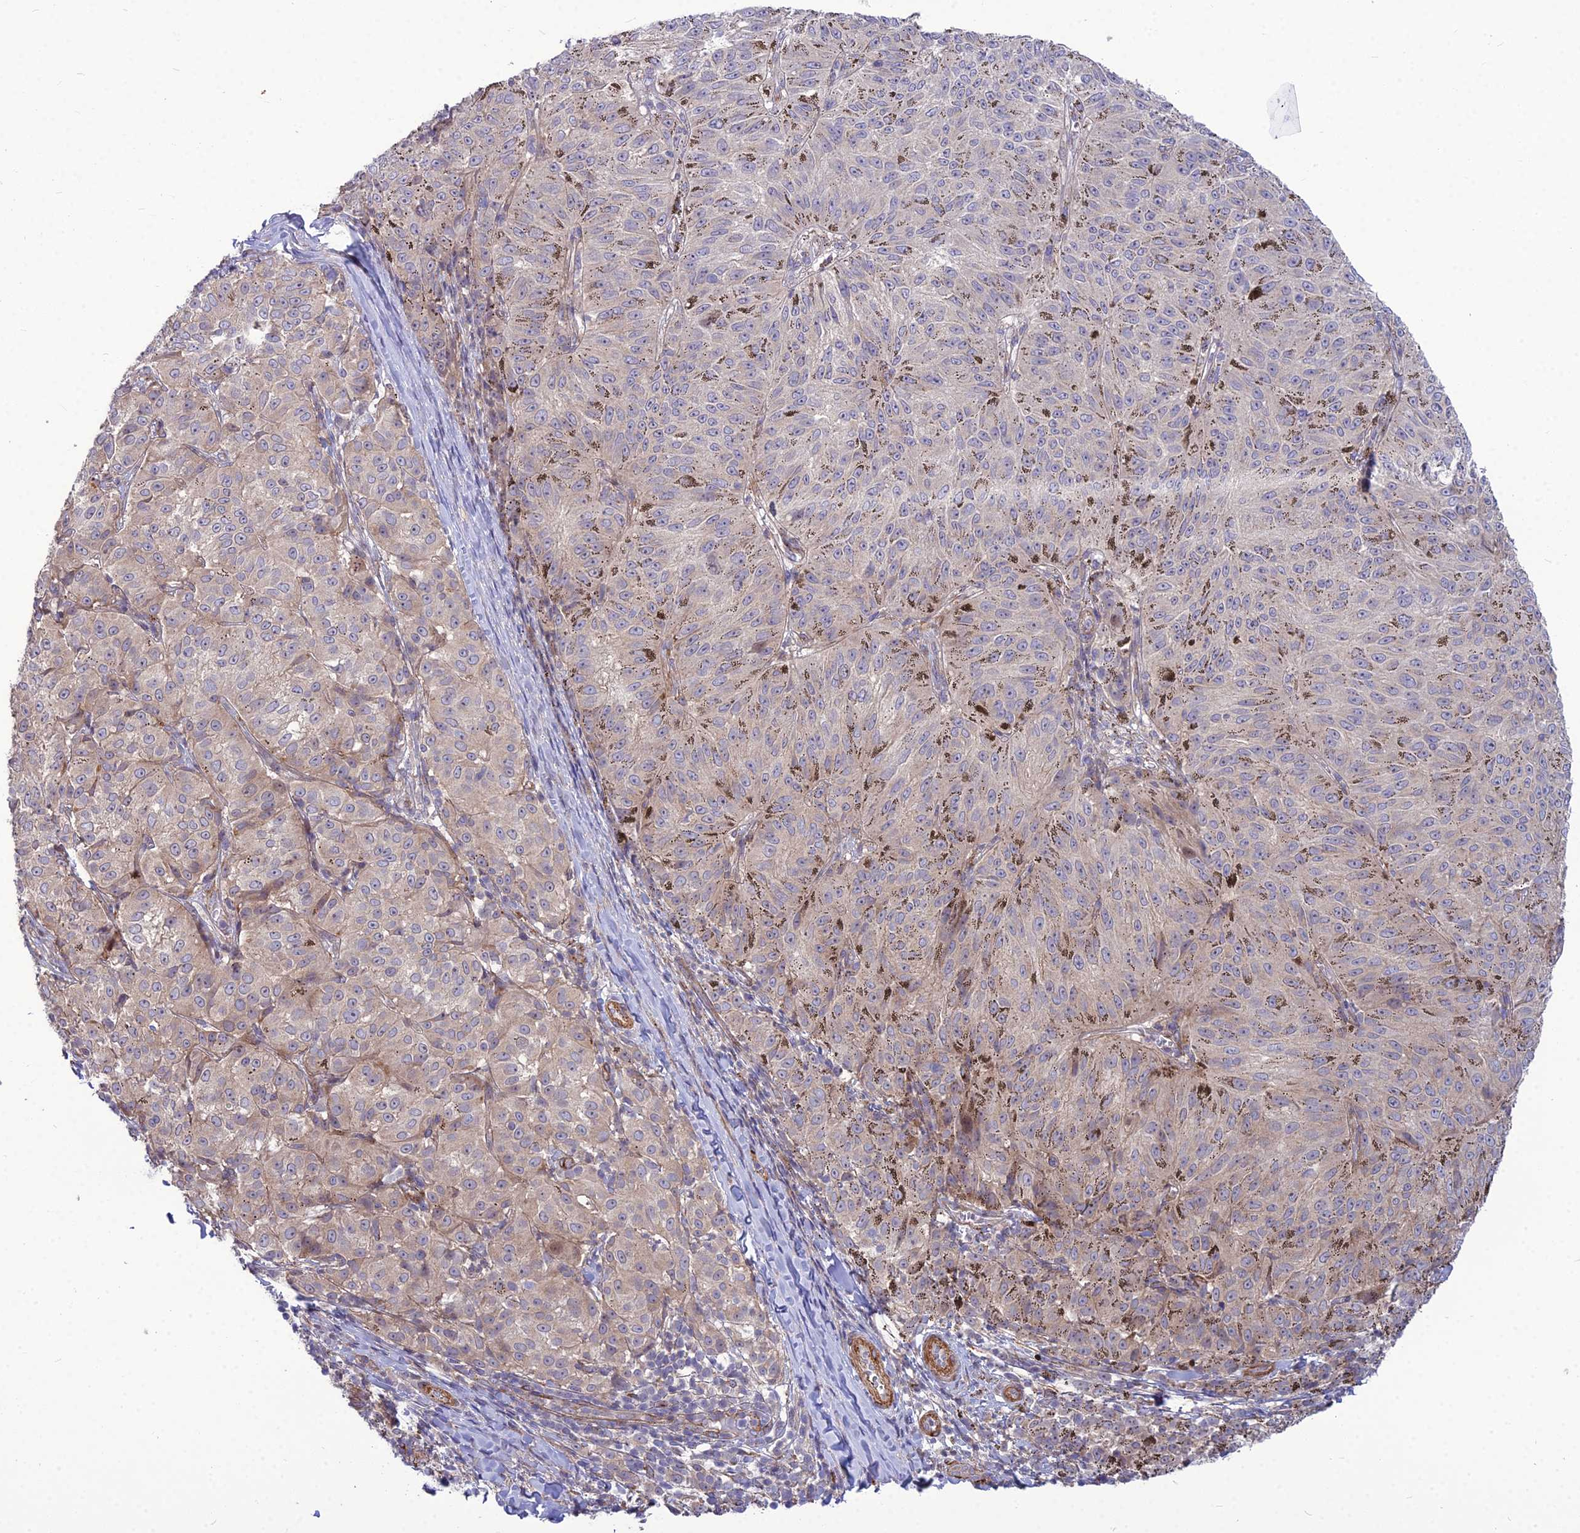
{"staining": {"intensity": "negative", "quantity": "none", "location": "none"}, "tissue": "melanoma", "cell_type": "Tumor cells", "image_type": "cancer", "snomed": [{"axis": "morphology", "description": "Malignant melanoma, NOS"}, {"axis": "topography", "description": "Skin"}], "caption": "A high-resolution image shows IHC staining of malignant melanoma, which reveals no significant positivity in tumor cells.", "gene": "TSPYL2", "patient": {"sex": "female", "age": 72}}